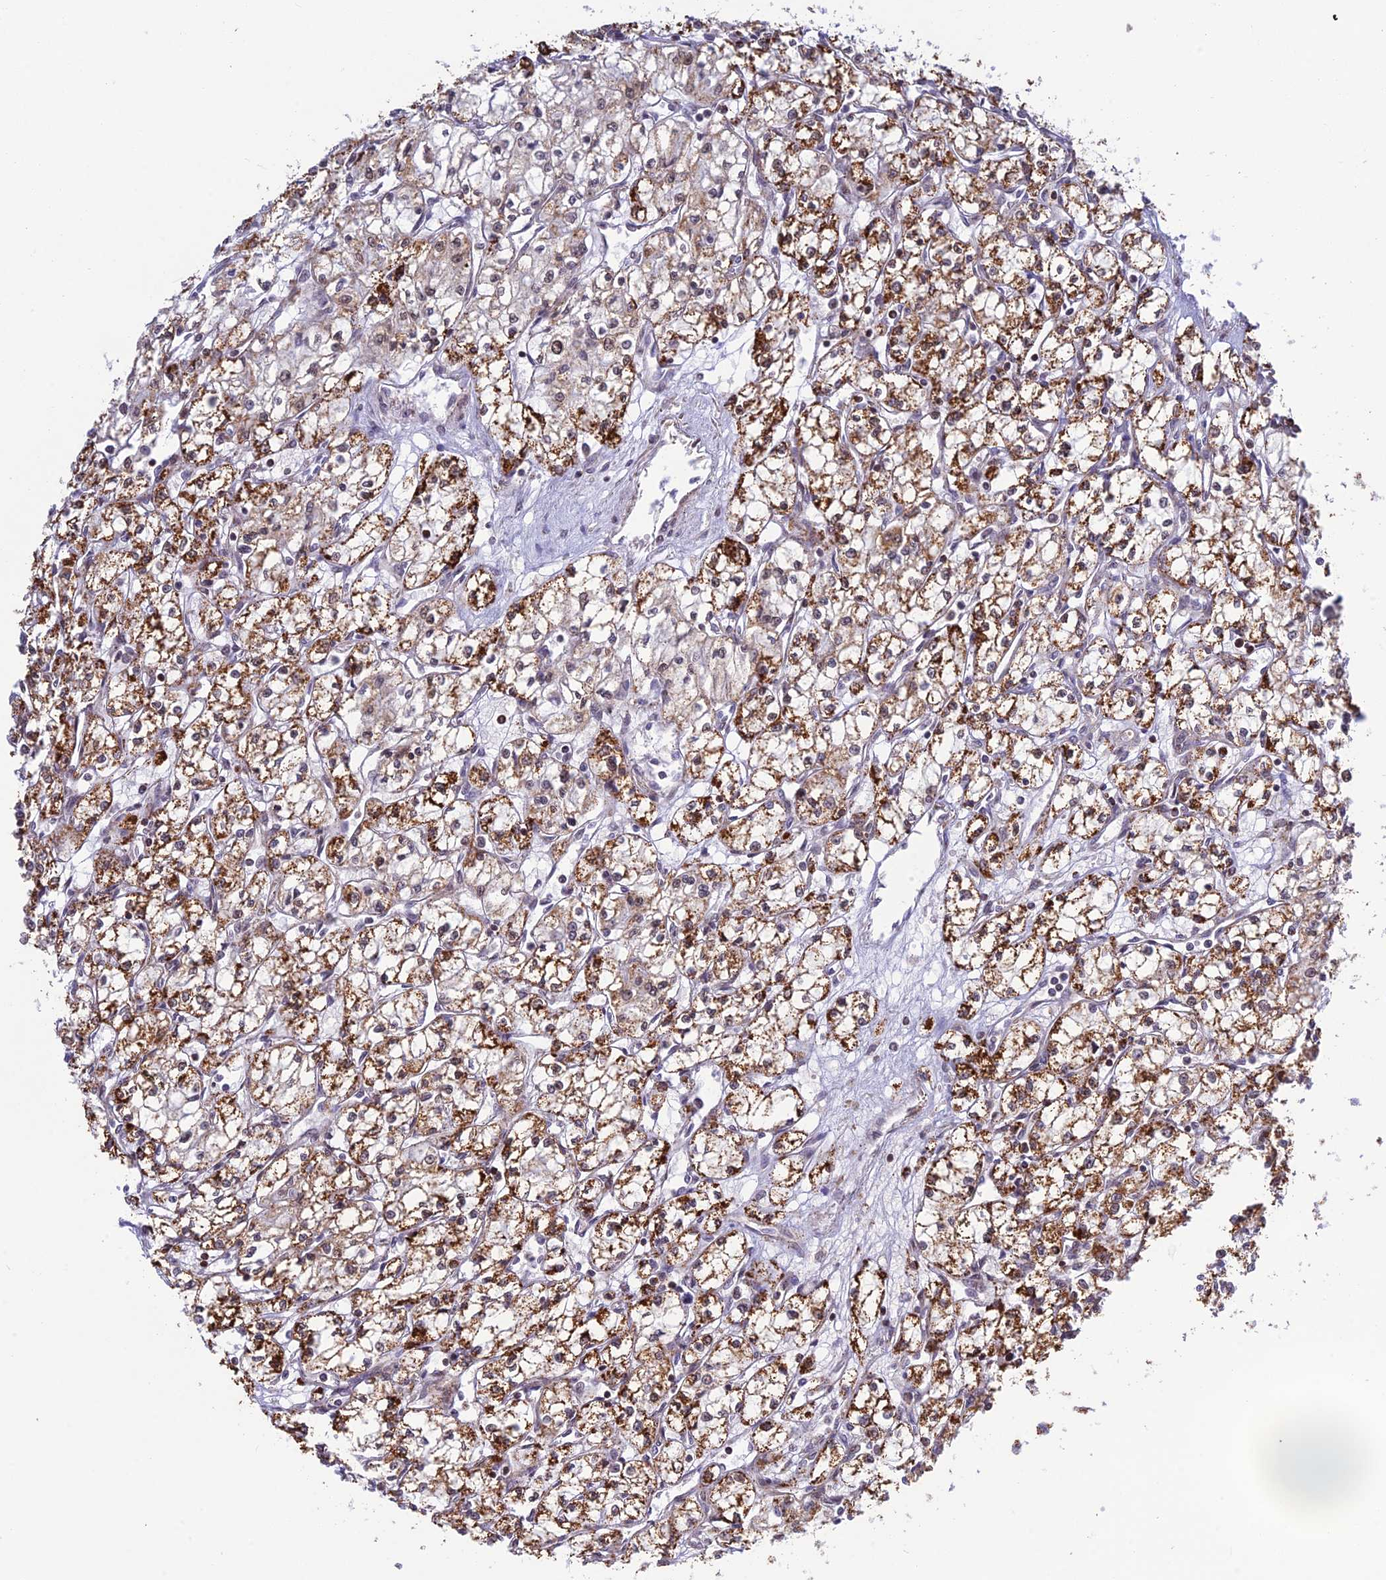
{"staining": {"intensity": "strong", "quantity": ">75%", "location": "cytoplasmic/membranous"}, "tissue": "renal cancer", "cell_type": "Tumor cells", "image_type": "cancer", "snomed": [{"axis": "morphology", "description": "Adenocarcinoma, NOS"}, {"axis": "topography", "description": "Kidney"}], "caption": "Renal cancer stained with a protein marker exhibits strong staining in tumor cells.", "gene": "POLR1G", "patient": {"sex": "male", "age": 59}}